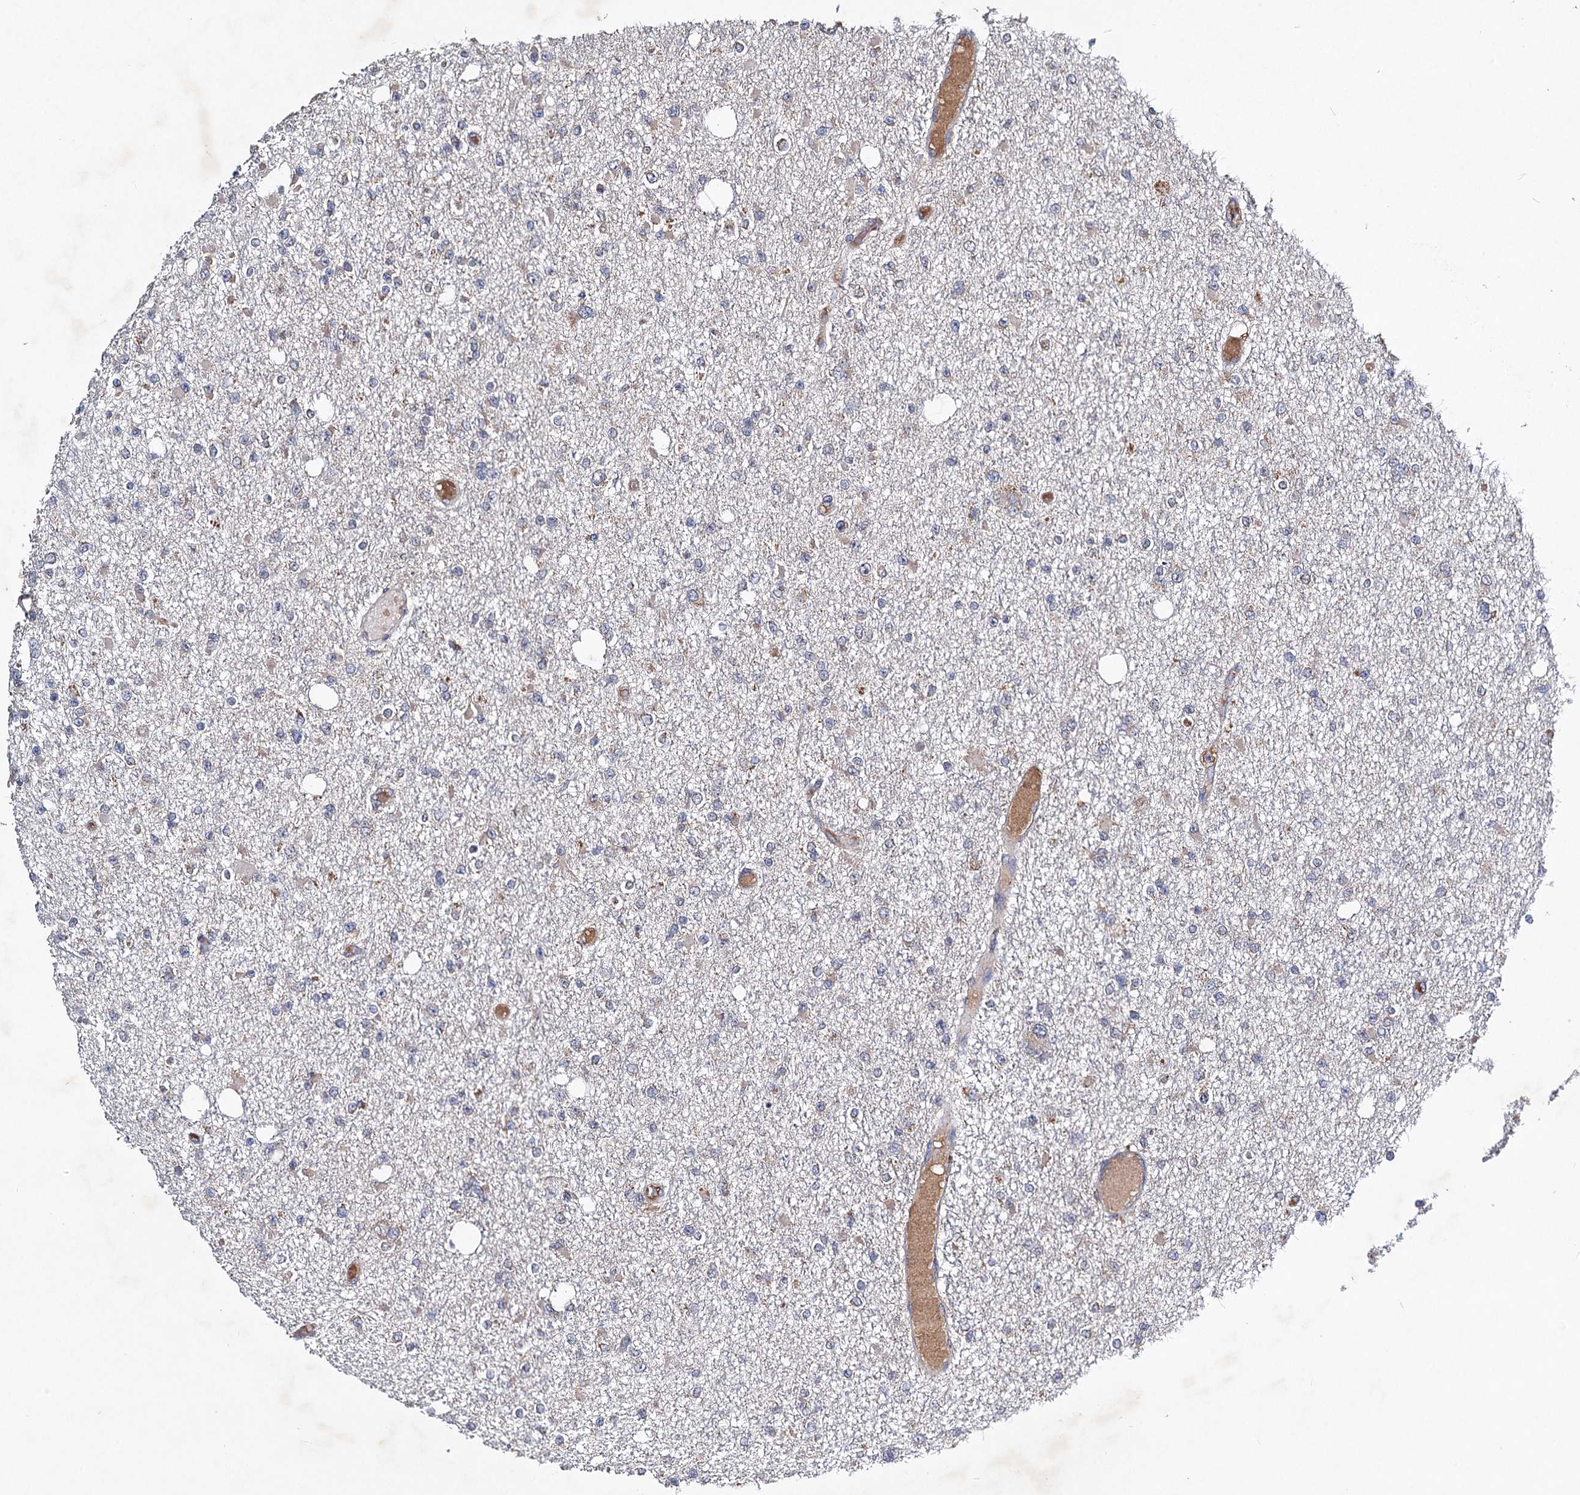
{"staining": {"intensity": "negative", "quantity": "none", "location": "none"}, "tissue": "glioma", "cell_type": "Tumor cells", "image_type": "cancer", "snomed": [{"axis": "morphology", "description": "Glioma, malignant, Low grade"}, {"axis": "topography", "description": "Brain"}], "caption": "High power microscopy histopathology image of an immunohistochemistry photomicrograph of malignant low-grade glioma, revealing no significant expression in tumor cells.", "gene": "VPS37D", "patient": {"sex": "female", "age": 22}}